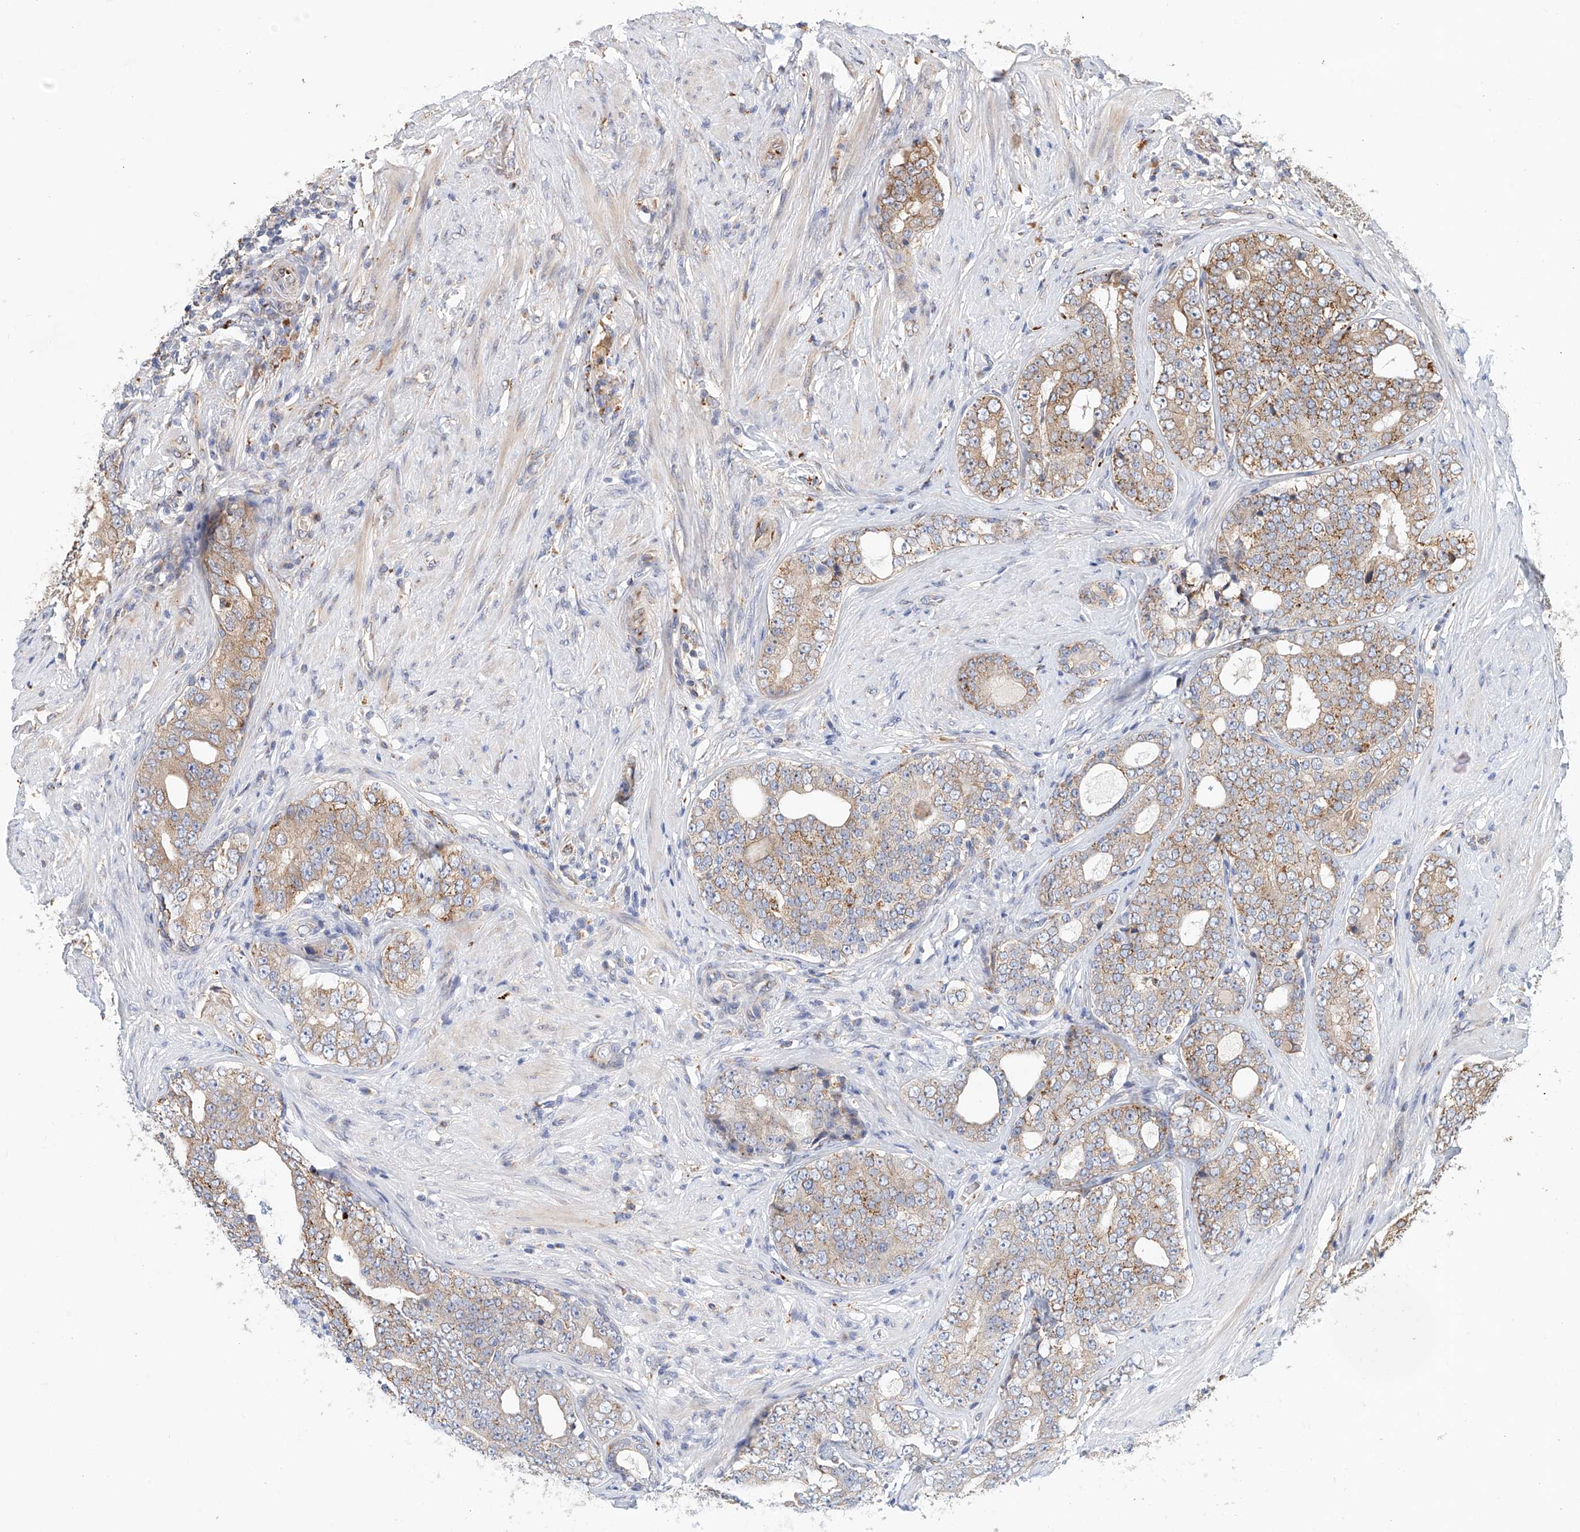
{"staining": {"intensity": "moderate", "quantity": "25%-75%", "location": "cytoplasmic/membranous"}, "tissue": "prostate cancer", "cell_type": "Tumor cells", "image_type": "cancer", "snomed": [{"axis": "morphology", "description": "Adenocarcinoma, High grade"}, {"axis": "topography", "description": "Prostate"}], "caption": "Moderate cytoplasmic/membranous protein staining is appreciated in approximately 25%-75% of tumor cells in prostate cancer.", "gene": "HGSNAT", "patient": {"sex": "male", "age": 56}}